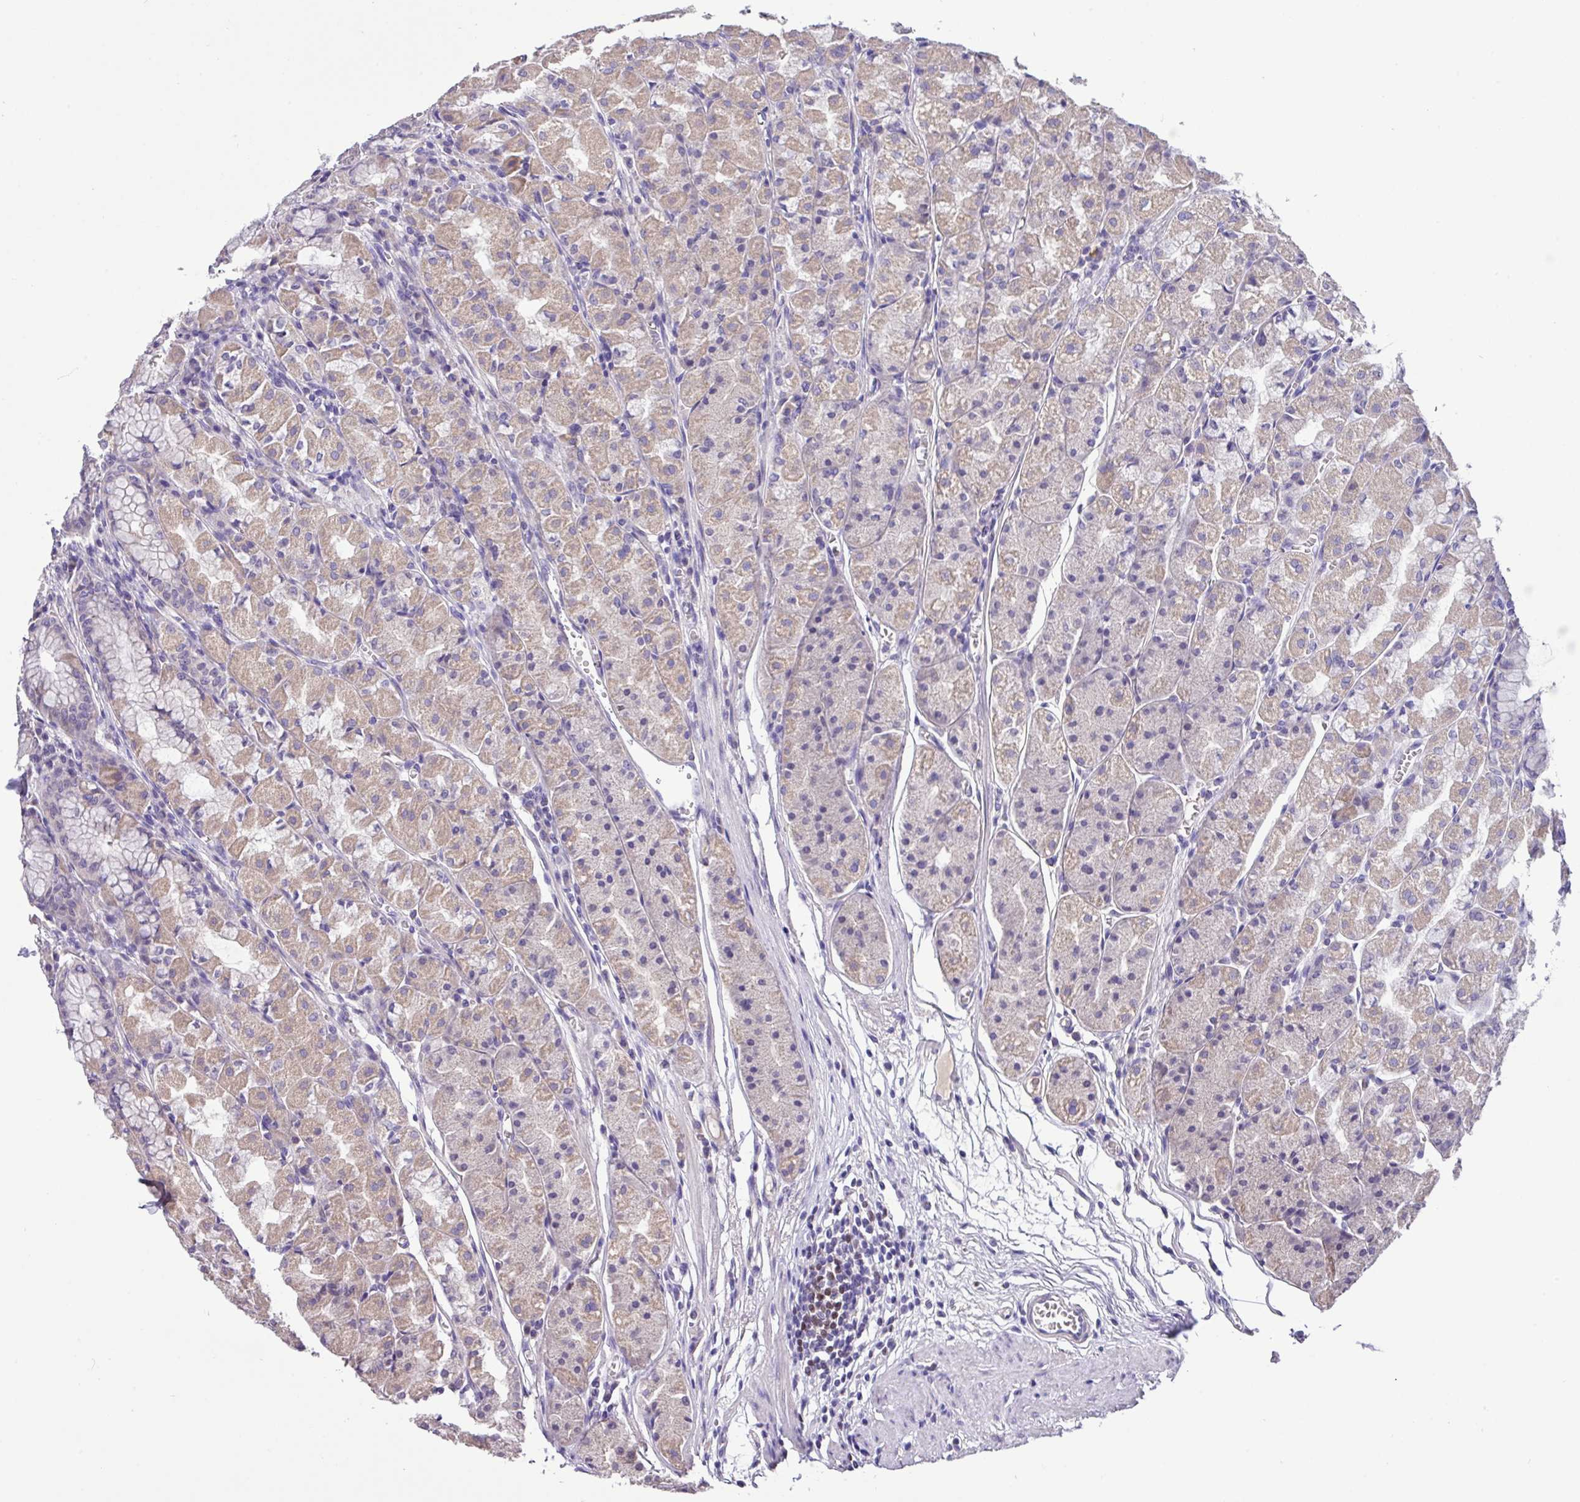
{"staining": {"intensity": "weak", "quantity": "25%-75%", "location": "cytoplasmic/membranous"}, "tissue": "stomach", "cell_type": "Glandular cells", "image_type": "normal", "snomed": [{"axis": "morphology", "description": "Normal tissue, NOS"}, {"axis": "topography", "description": "Stomach"}], "caption": "Immunohistochemistry (IHC) (DAB (3,3'-diaminobenzidine)) staining of benign human stomach shows weak cytoplasmic/membranous protein positivity in approximately 25%-75% of glandular cells. The protein of interest is stained brown, and the nuclei are stained in blue (DAB (3,3'-diaminobenzidine) IHC with brightfield microscopy, high magnification).", "gene": "PAX8", "patient": {"sex": "male", "age": 55}}